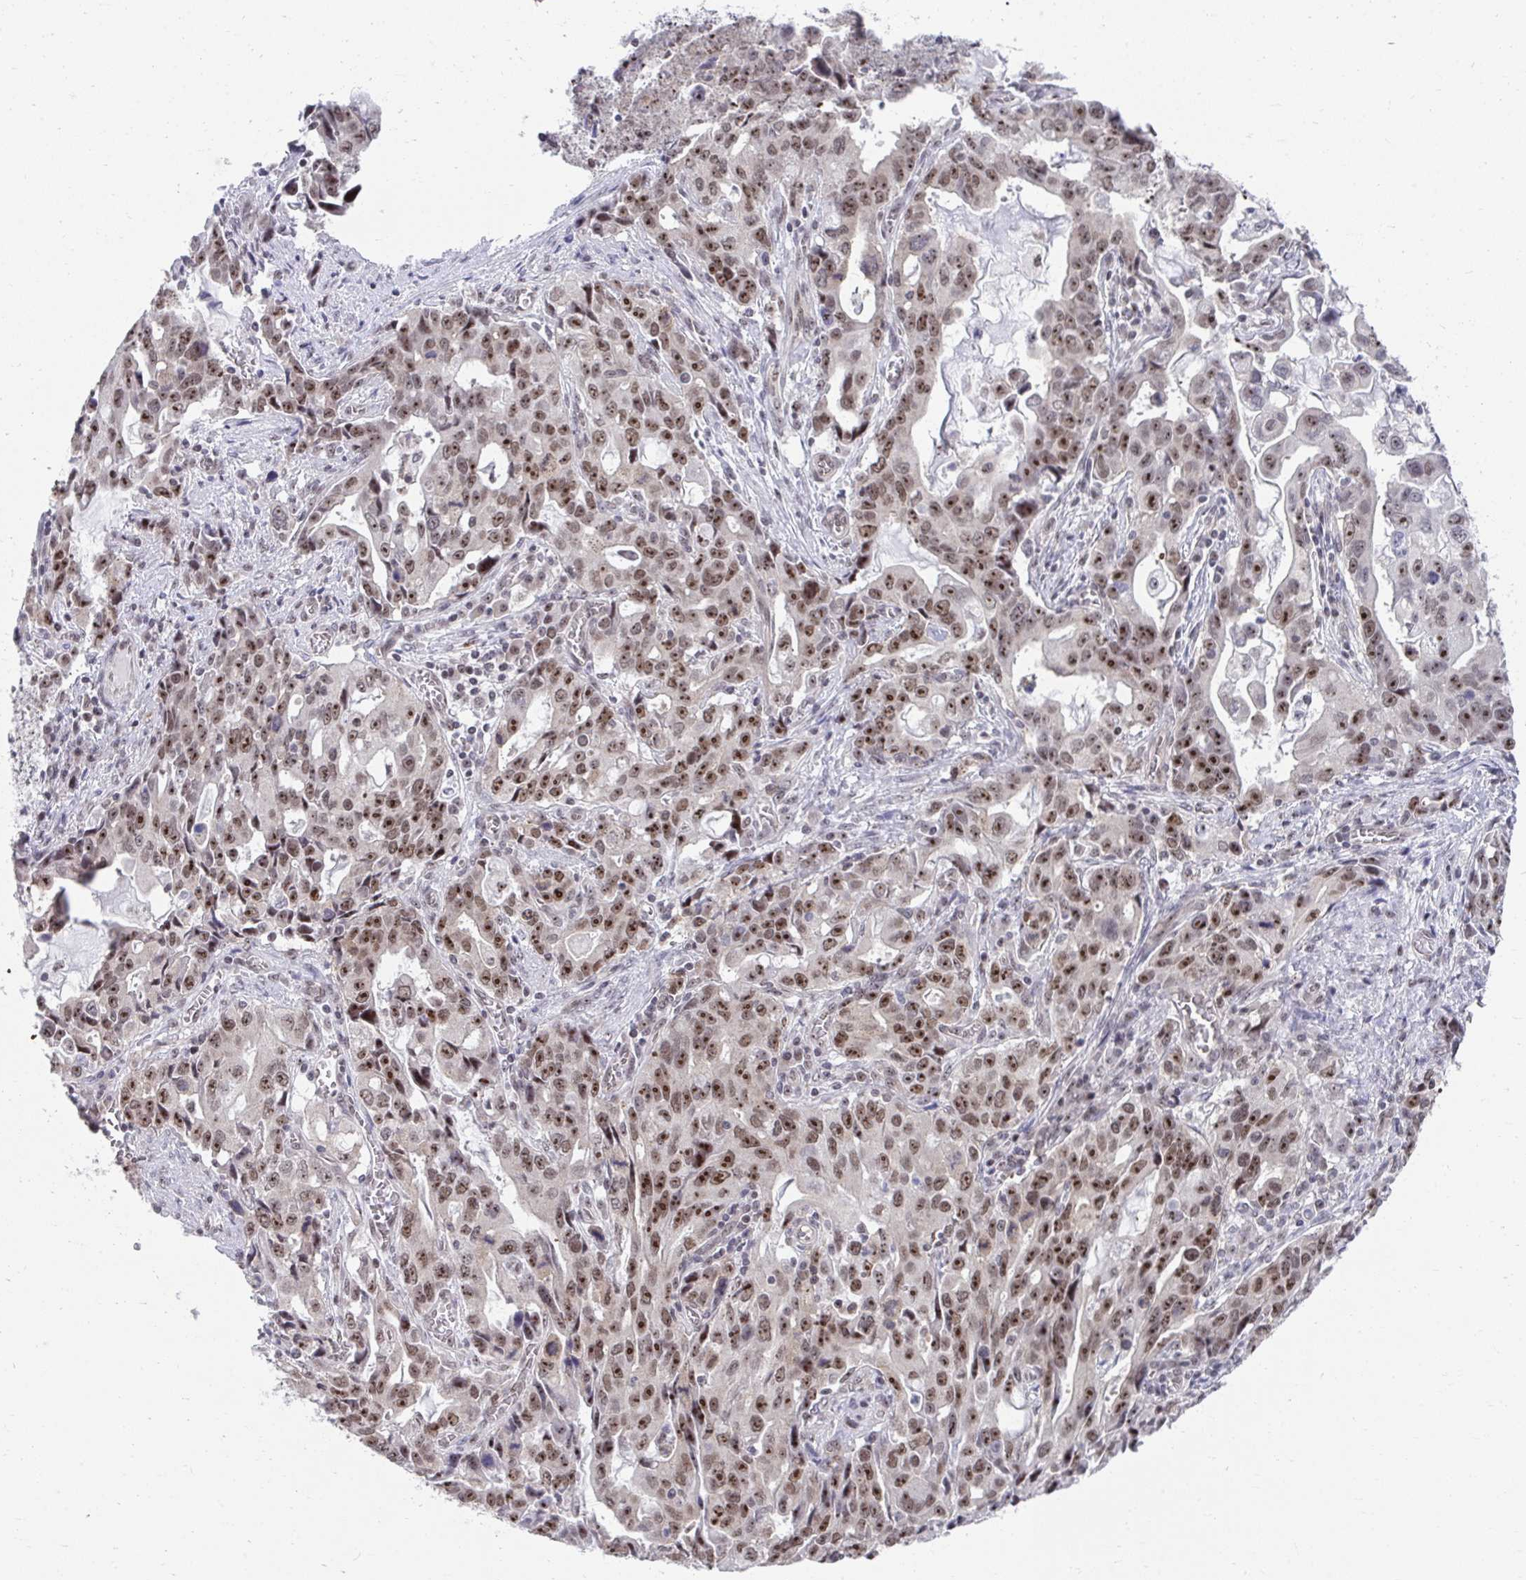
{"staining": {"intensity": "moderate", "quantity": "25%-75%", "location": "nuclear"}, "tissue": "stomach cancer", "cell_type": "Tumor cells", "image_type": "cancer", "snomed": [{"axis": "morphology", "description": "Adenocarcinoma, NOS"}, {"axis": "topography", "description": "Stomach, upper"}], "caption": "Brown immunohistochemical staining in human adenocarcinoma (stomach) displays moderate nuclear expression in about 25%-75% of tumor cells.", "gene": "HIRA", "patient": {"sex": "male", "age": 85}}